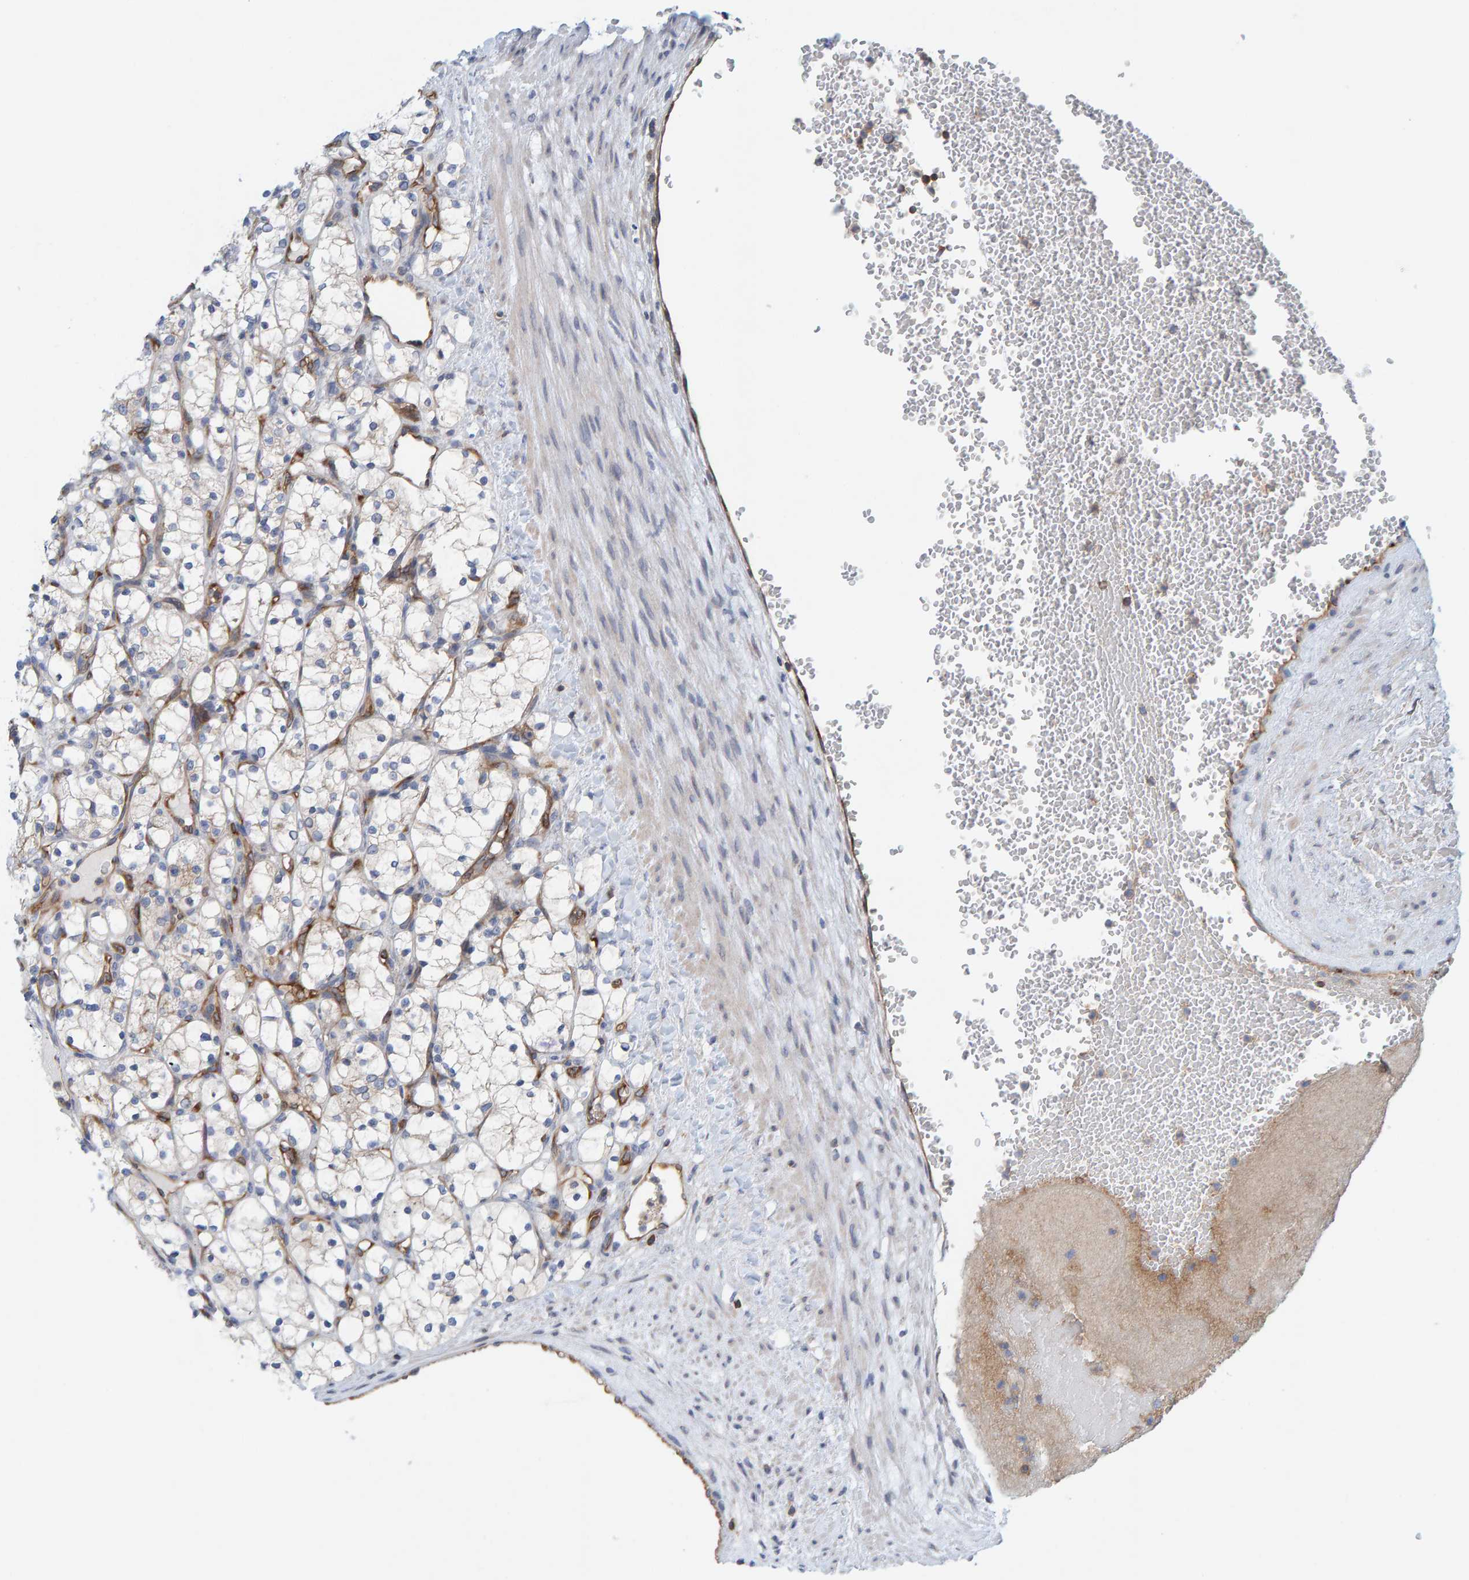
{"staining": {"intensity": "negative", "quantity": "none", "location": "none"}, "tissue": "renal cancer", "cell_type": "Tumor cells", "image_type": "cancer", "snomed": [{"axis": "morphology", "description": "Adenocarcinoma, NOS"}, {"axis": "topography", "description": "Kidney"}], "caption": "Immunohistochemical staining of renal cancer (adenocarcinoma) exhibits no significant expression in tumor cells.", "gene": "PRKD2", "patient": {"sex": "female", "age": 69}}